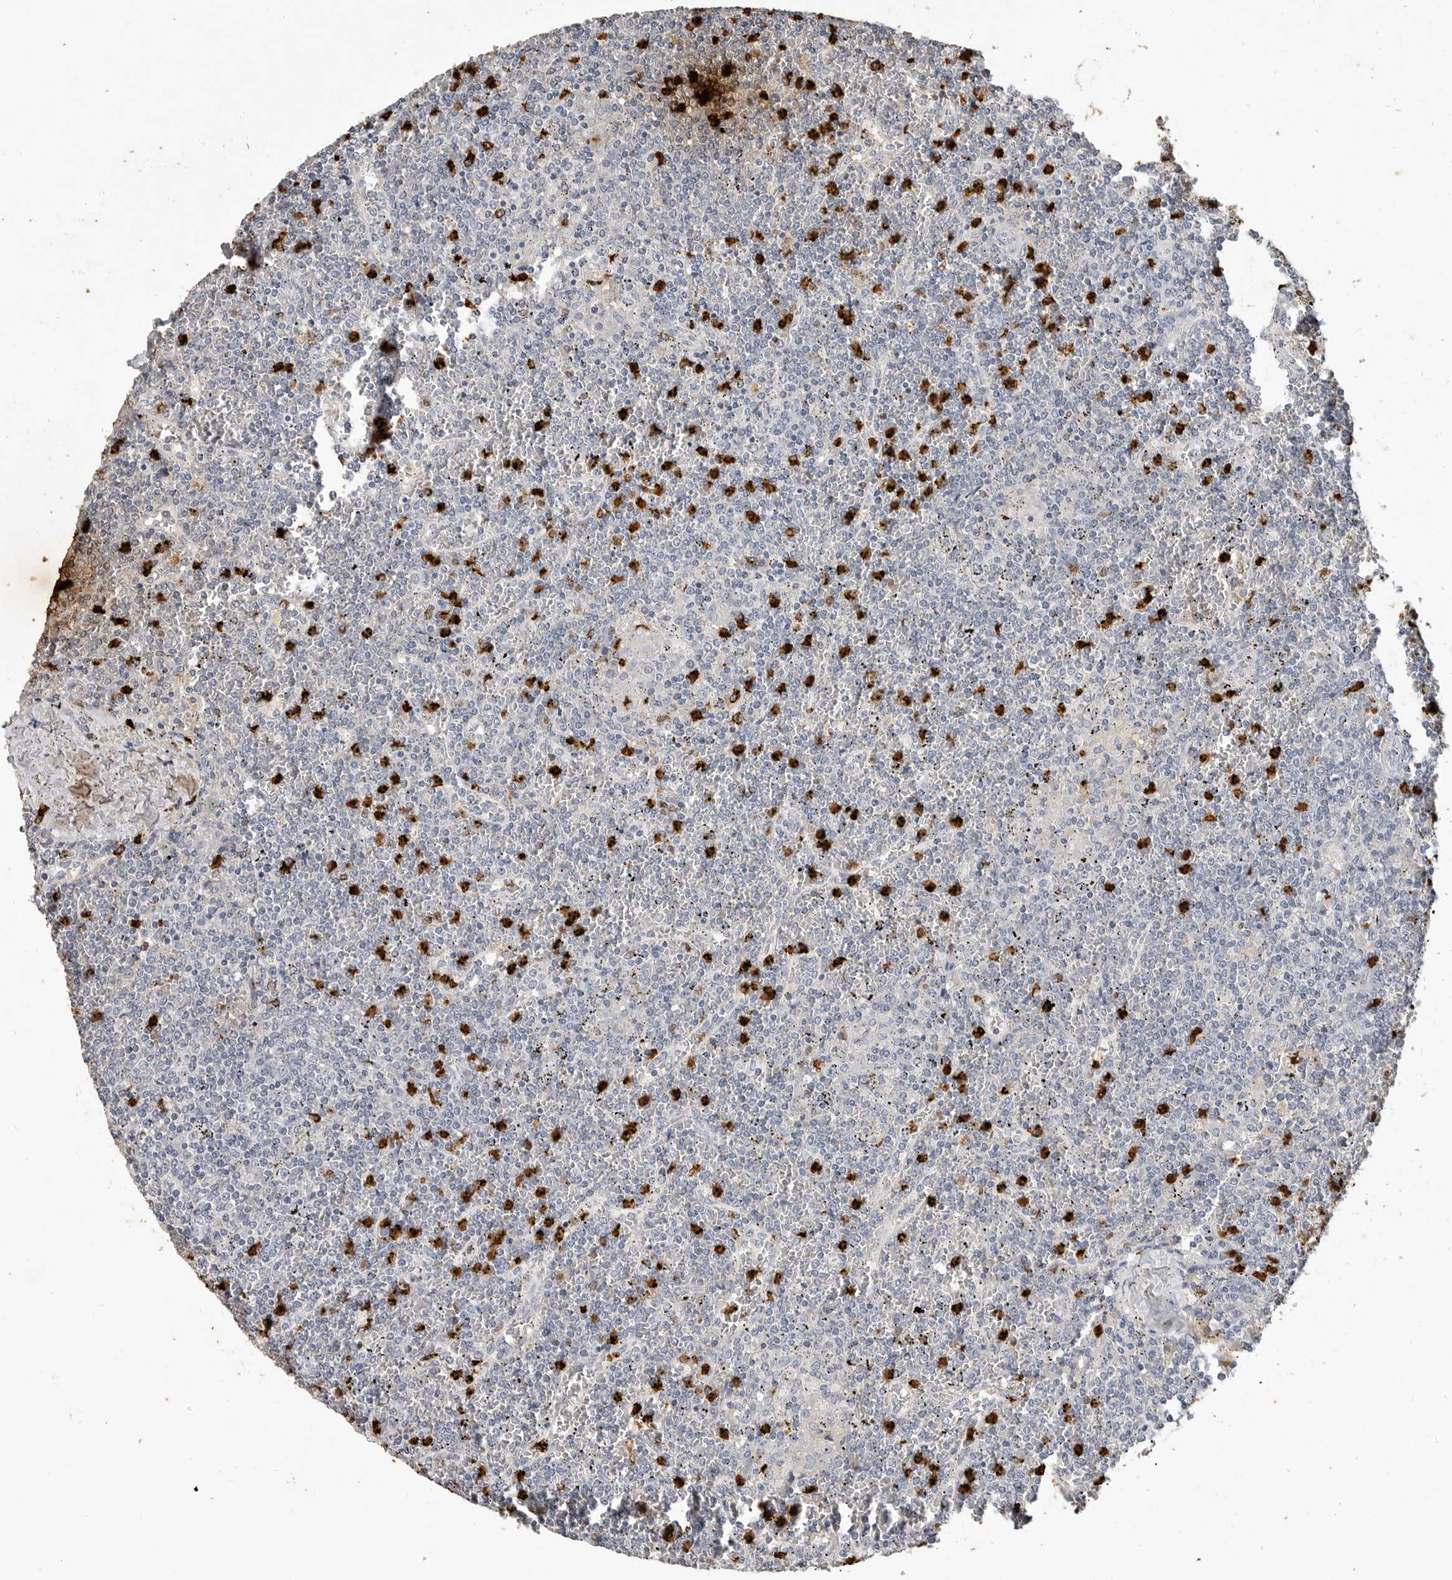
{"staining": {"intensity": "negative", "quantity": "none", "location": "none"}, "tissue": "lymphoma", "cell_type": "Tumor cells", "image_type": "cancer", "snomed": [{"axis": "morphology", "description": "Malignant lymphoma, non-Hodgkin's type, Low grade"}, {"axis": "topography", "description": "Spleen"}], "caption": "The histopathology image exhibits no significant expression in tumor cells of malignant lymphoma, non-Hodgkin's type (low-grade). The staining was performed using DAB (3,3'-diaminobenzidine) to visualize the protein expression in brown, while the nuclei were stained in blue with hematoxylin (Magnification: 20x).", "gene": "LTBR", "patient": {"sex": "female", "age": 19}}